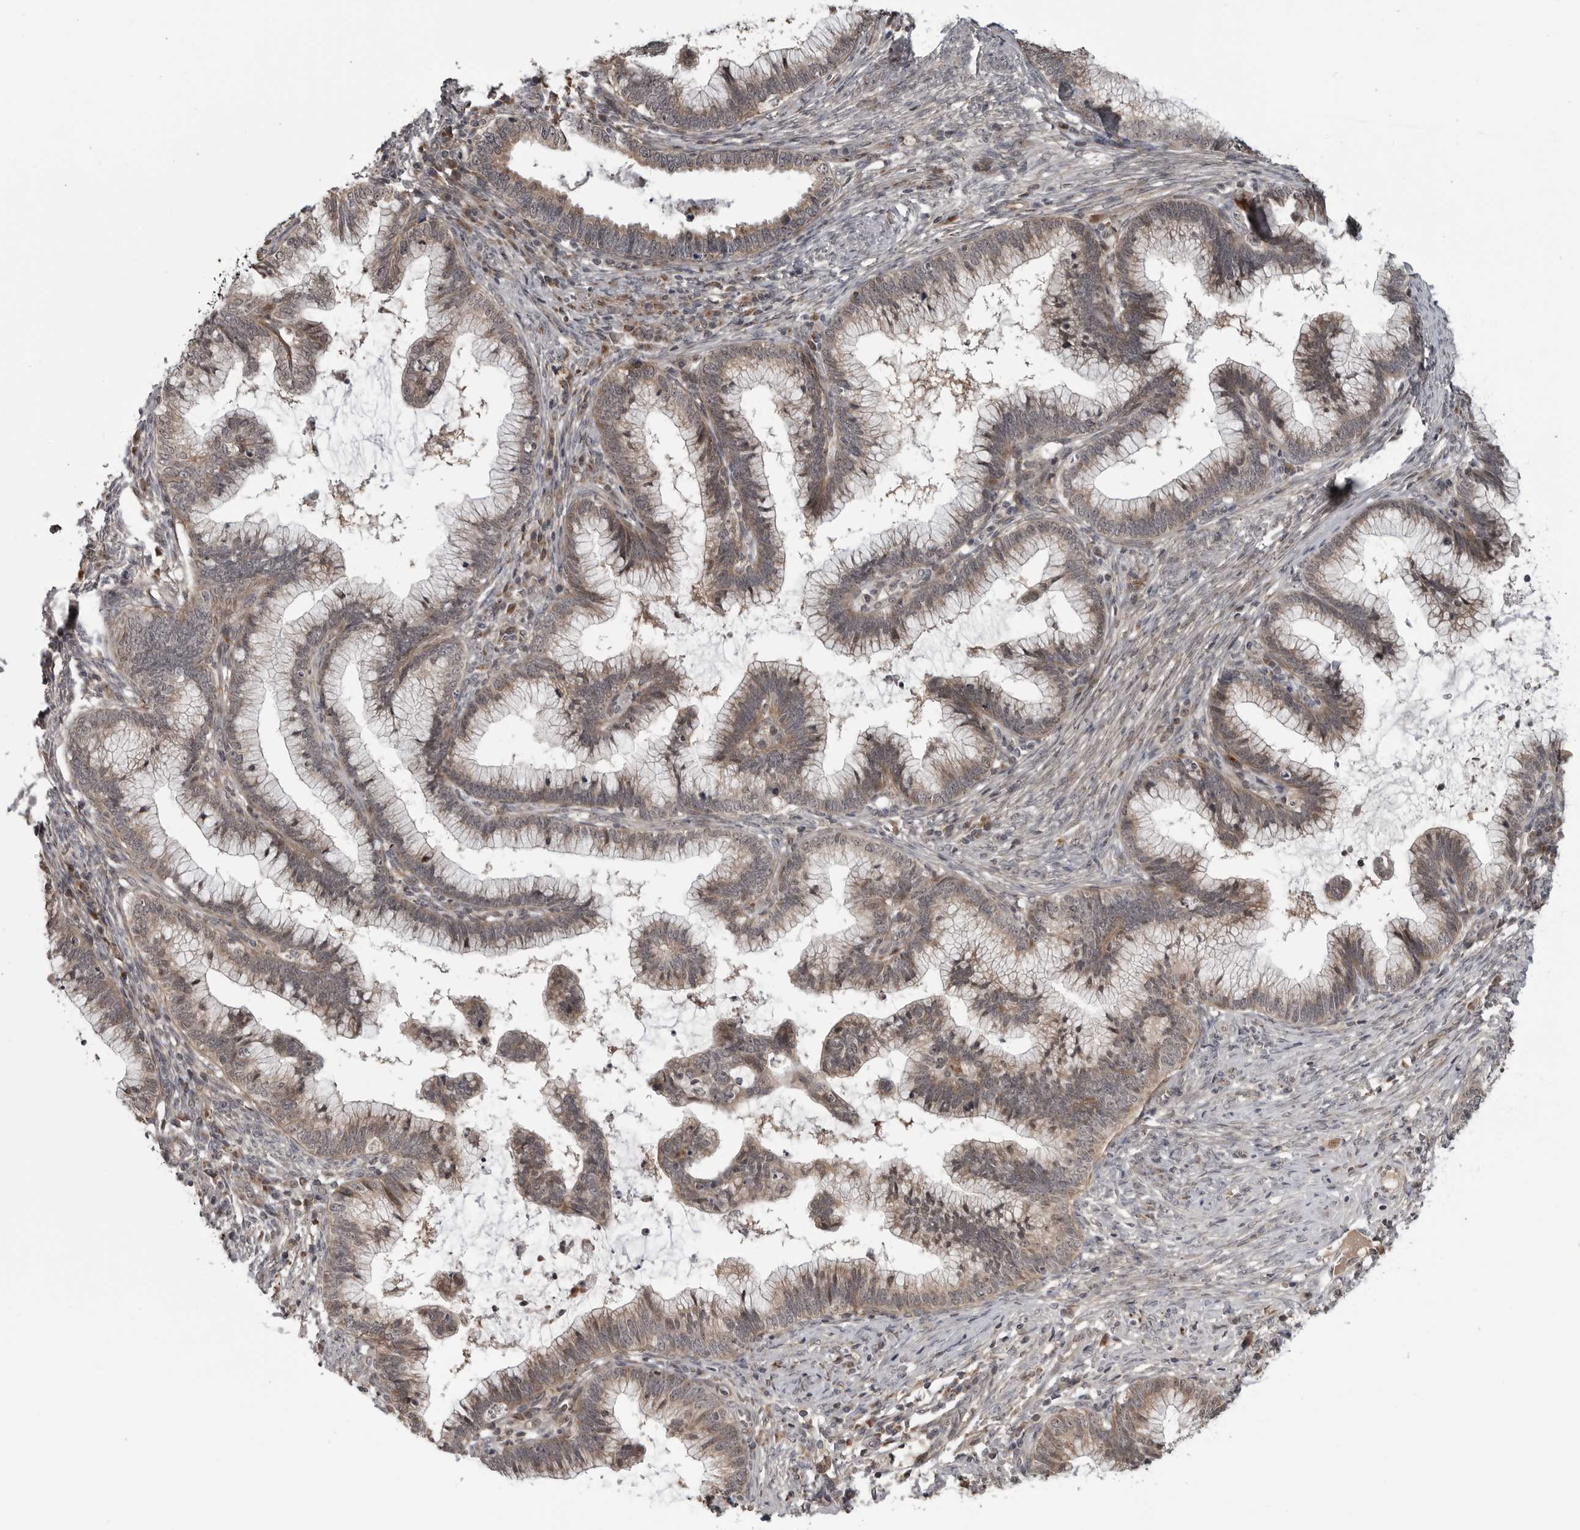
{"staining": {"intensity": "weak", "quantity": ">75%", "location": "cytoplasmic/membranous"}, "tissue": "cervical cancer", "cell_type": "Tumor cells", "image_type": "cancer", "snomed": [{"axis": "morphology", "description": "Adenocarcinoma, NOS"}, {"axis": "topography", "description": "Cervix"}], "caption": "Weak cytoplasmic/membranous protein positivity is identified in about >75% of tumor cells in cervical cancer. (Stains: DAB (3,3'-diaminobenzidine) in brown, nuclei in blue, Microscopy: brightfield microscopy at high magnification).", "gene": "FAAP100", "patient": {"sex": "female", "age": 36}}